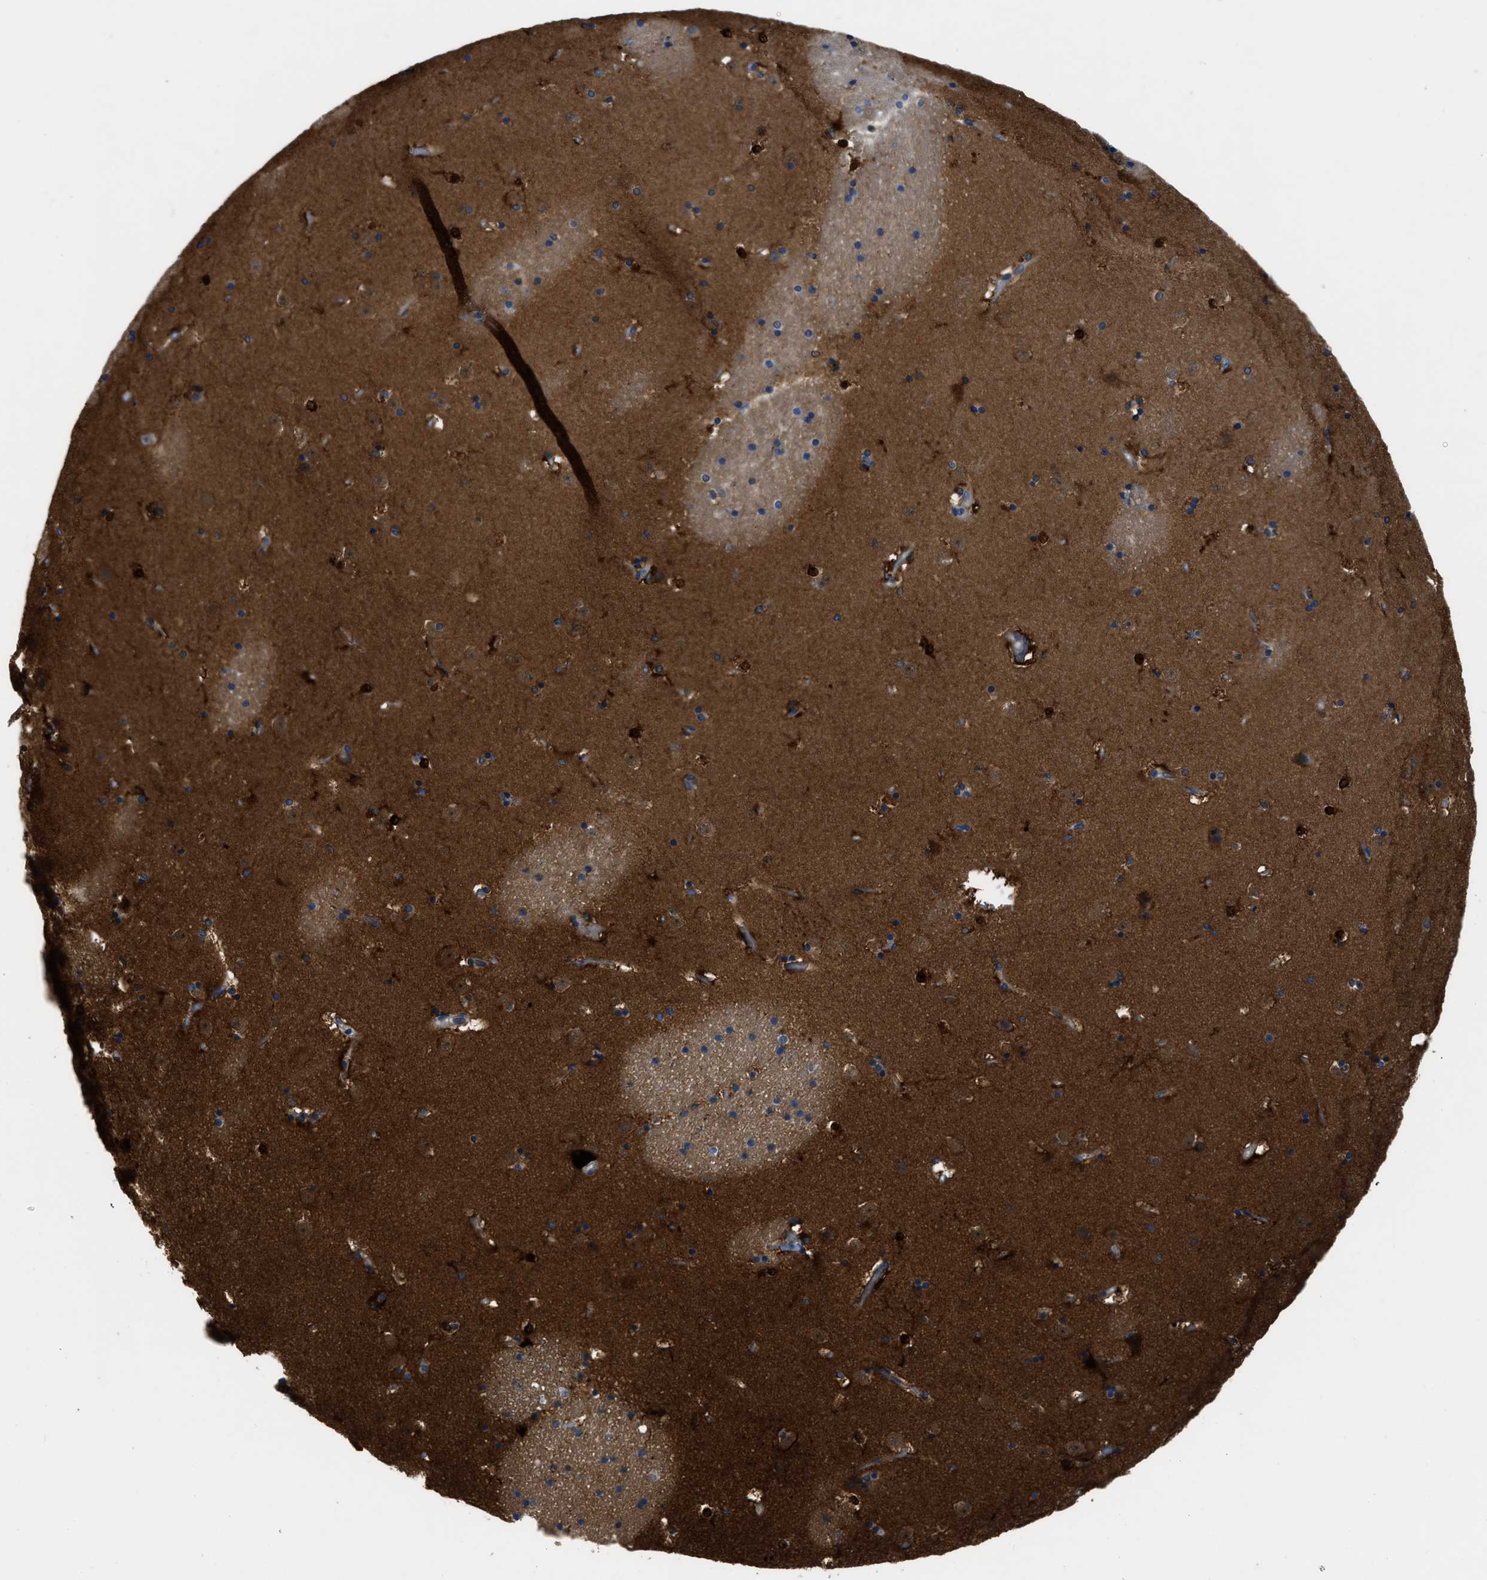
{"staining": {"intensity": "strong", "quantity": "25%-75%", "location": "cytoplasmic/membranous"}, "tissue": "caudate", "cell_type": "Glial cells", "image_type": "normal", "snomed": [{"axis": "morphology", "description": "Normal tissue, NOS"}, {"axis": "topography", "description": "Lateral ventricle wall"}], "caption": "Protein staining of unremarkable caudate demonstrates strong cytoplasmic/membranous staining in approximately 25%-75% of glial cells.", "gene": "PFKP", "patient": {"sex": "male", "age": 45}}